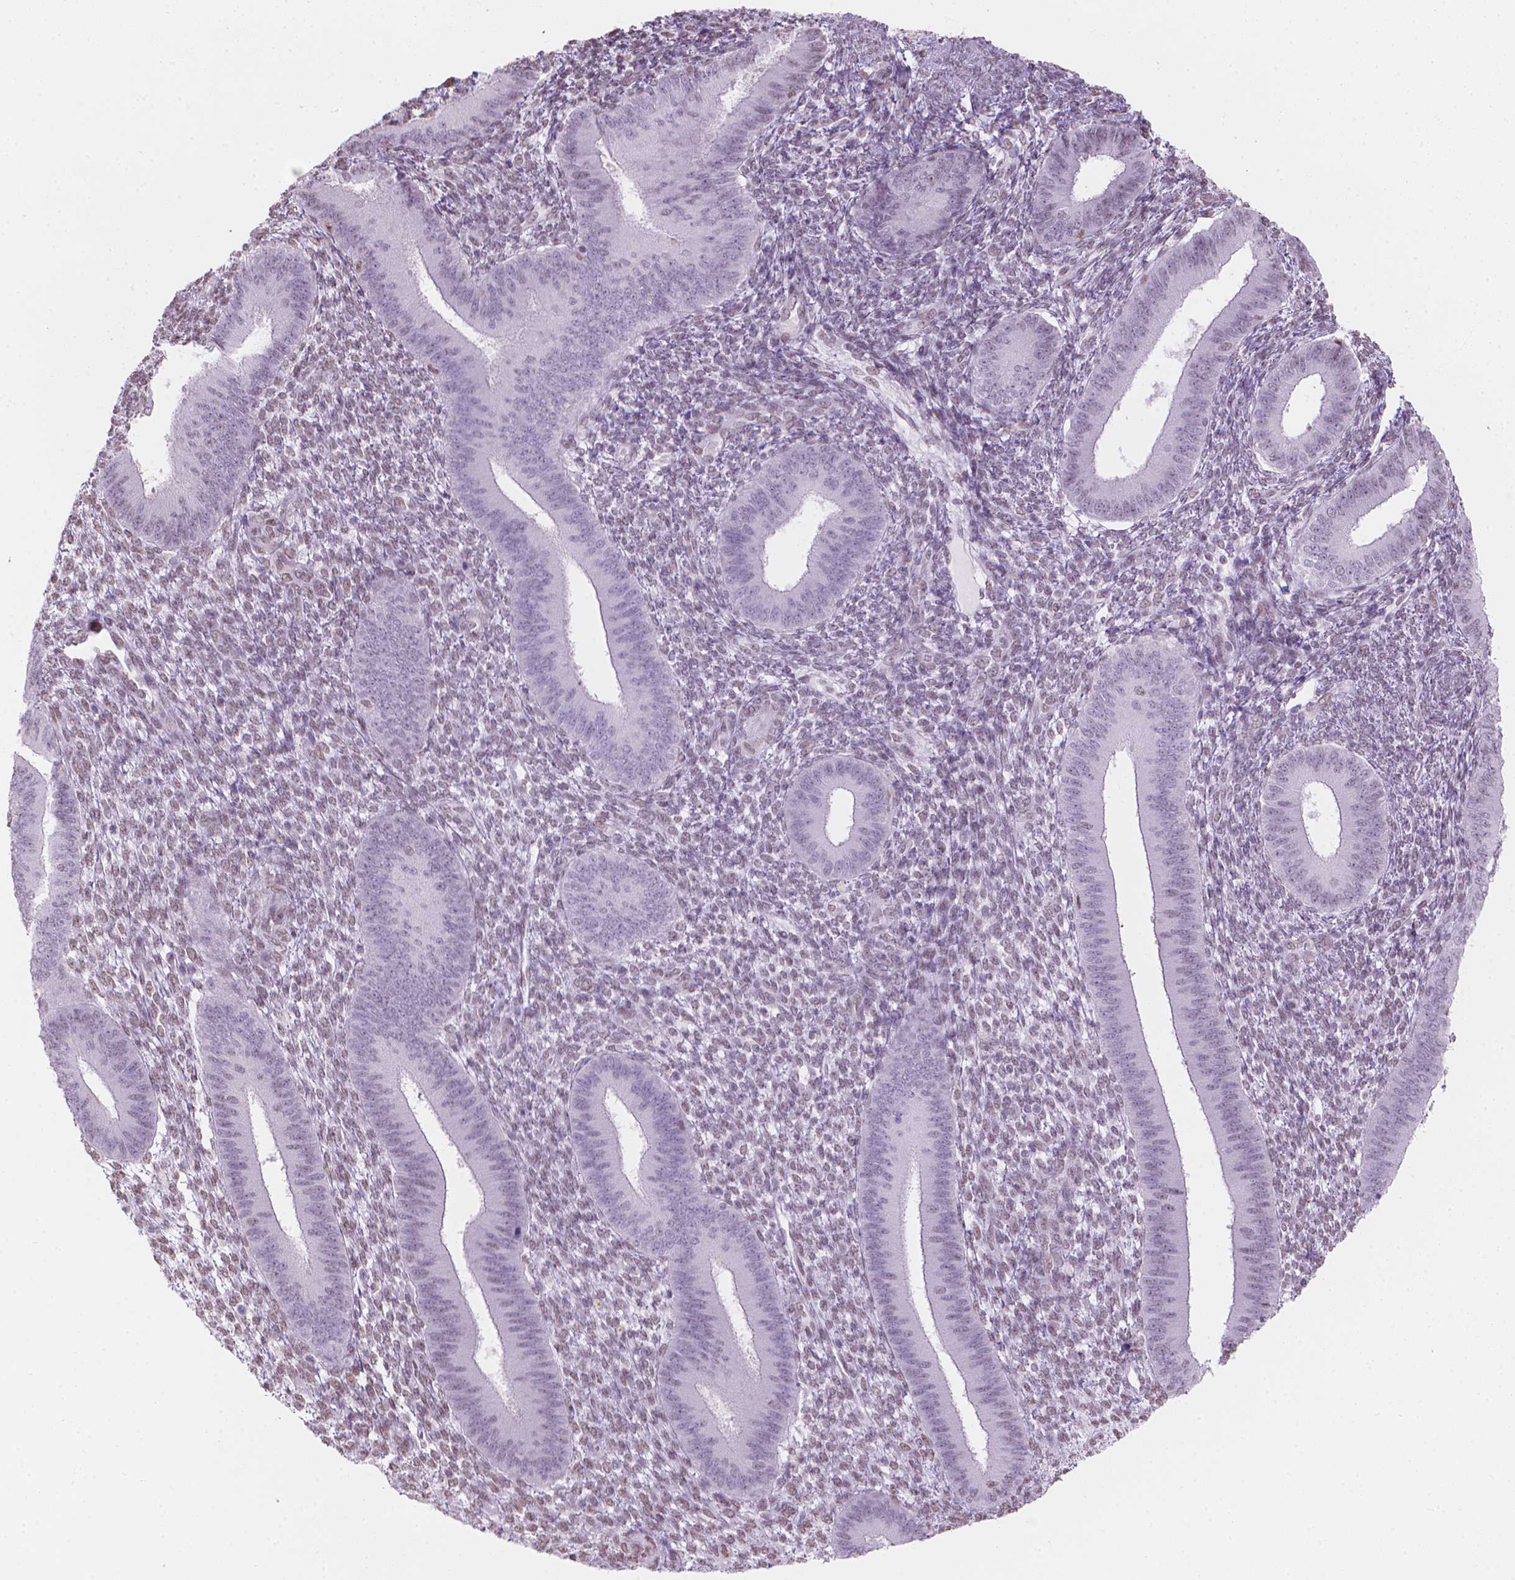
{"staining": {"intensity": "negative", "quantity": "none", "location": "none"}, "tissue": "endometrium", "cell_type": "Cells in endometrial stroma", "image_type": "normal", "snomed": [{"axis": "morphology", "description": "Normal tissue, NOS"}, {"axis": "topography", "description": "Endometrium"}], "caption": "This histopathology image is of normal endometrium stained with immunohistochemistry (IHC) to label a protein in brown with the nuclei are counter-stained blue. There is no staining in cells in endometrial stroma. (IHC, brightfield microscopy, high magnification).", "gene": "PIAS2", "patient": {"sex": "female", "age": 39}}